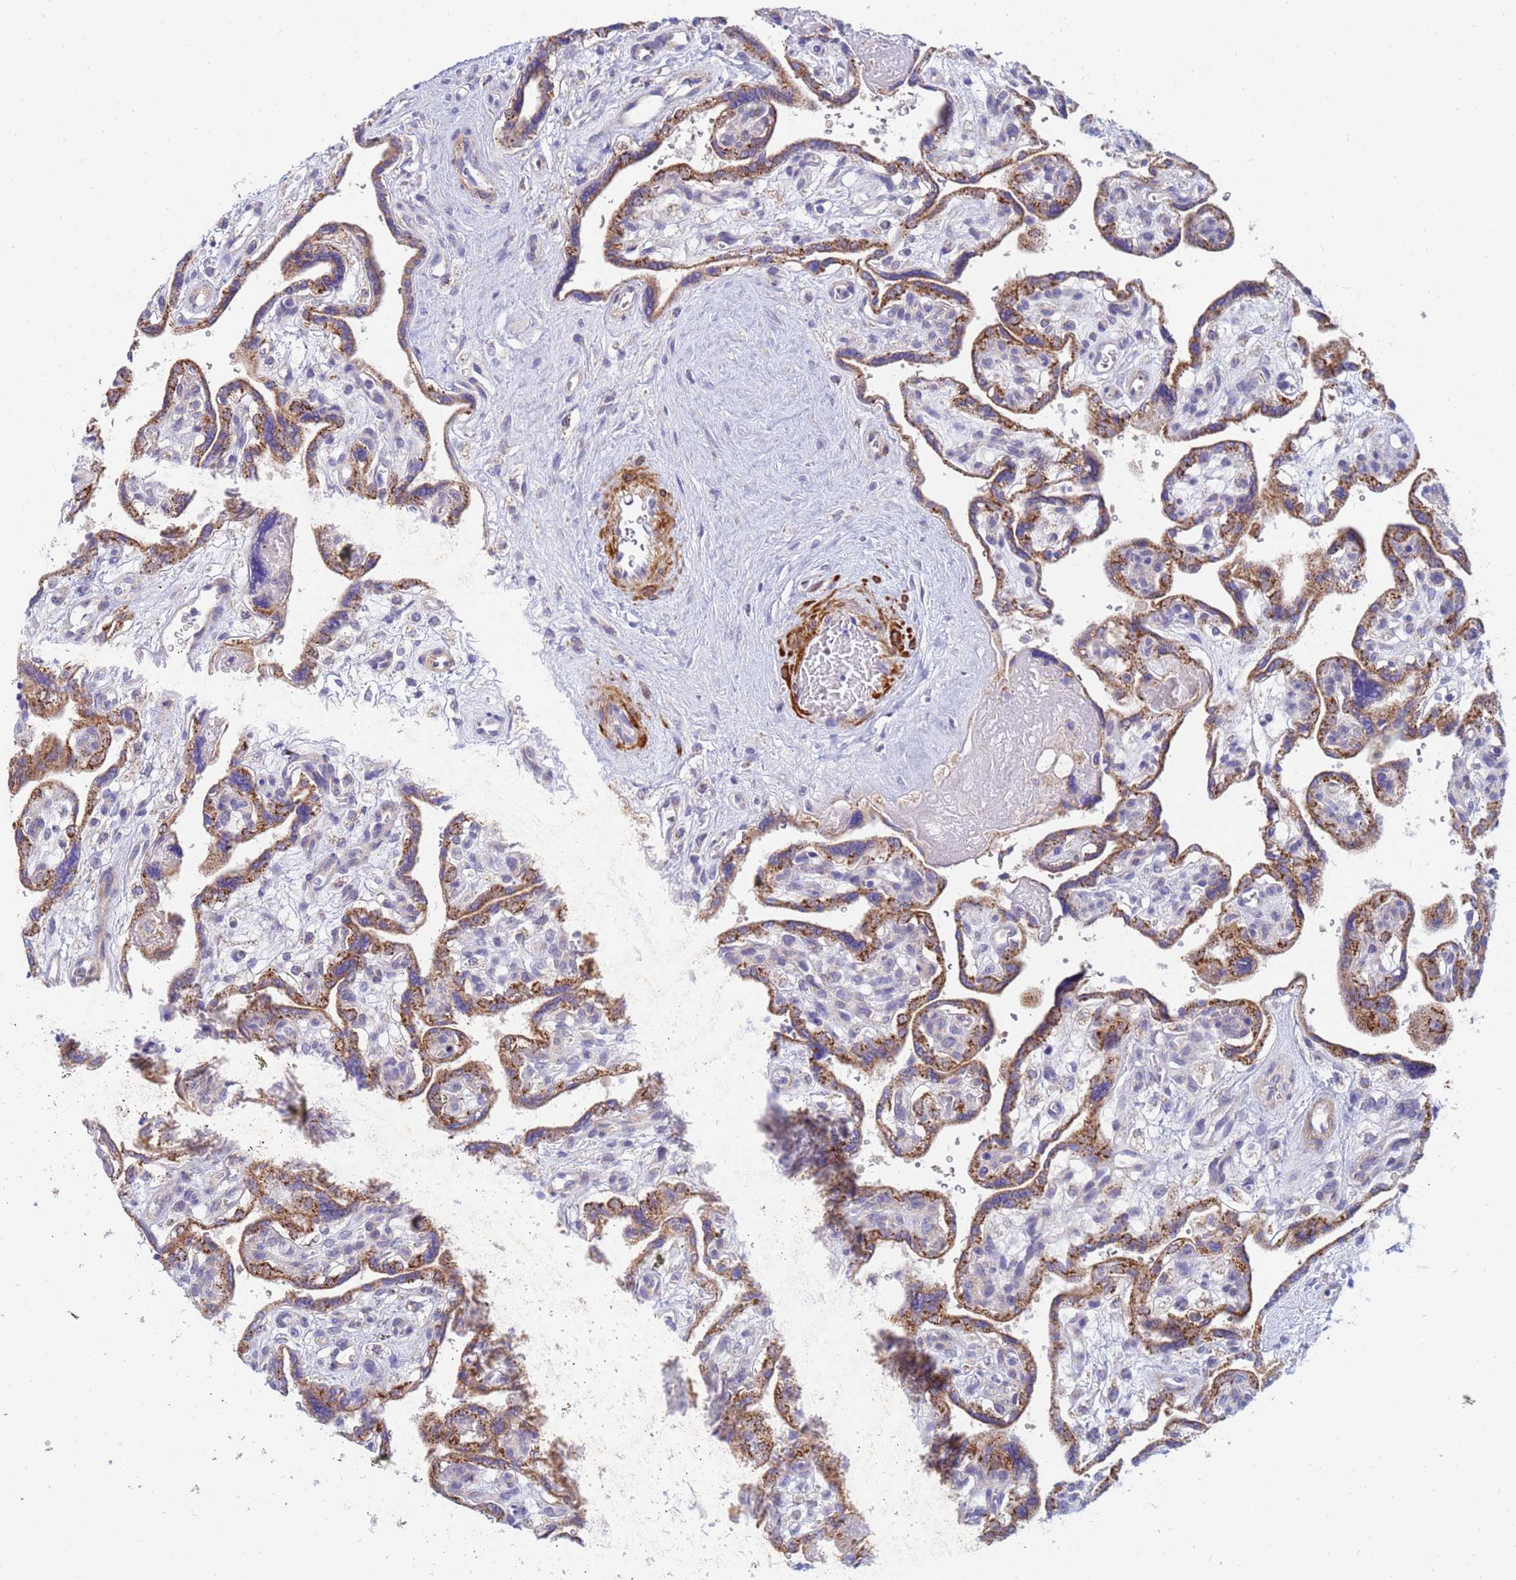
{"staining": {"intensity": "negative", "quantity": "none", "location": "none"}, "tissue": "placenta", "cell_type": "Decidual cells", "image_type": "normal", "snomed": [{"axis": "morphology", "description": "Normal tissue, NOS"}, {"axis": "topography", "description": "Placenta"}], "caption": "There is no significant staining in decidual cells of placenta.", "gene": "SDR39U1", "patient": {"sex": "female", "age": 39}}